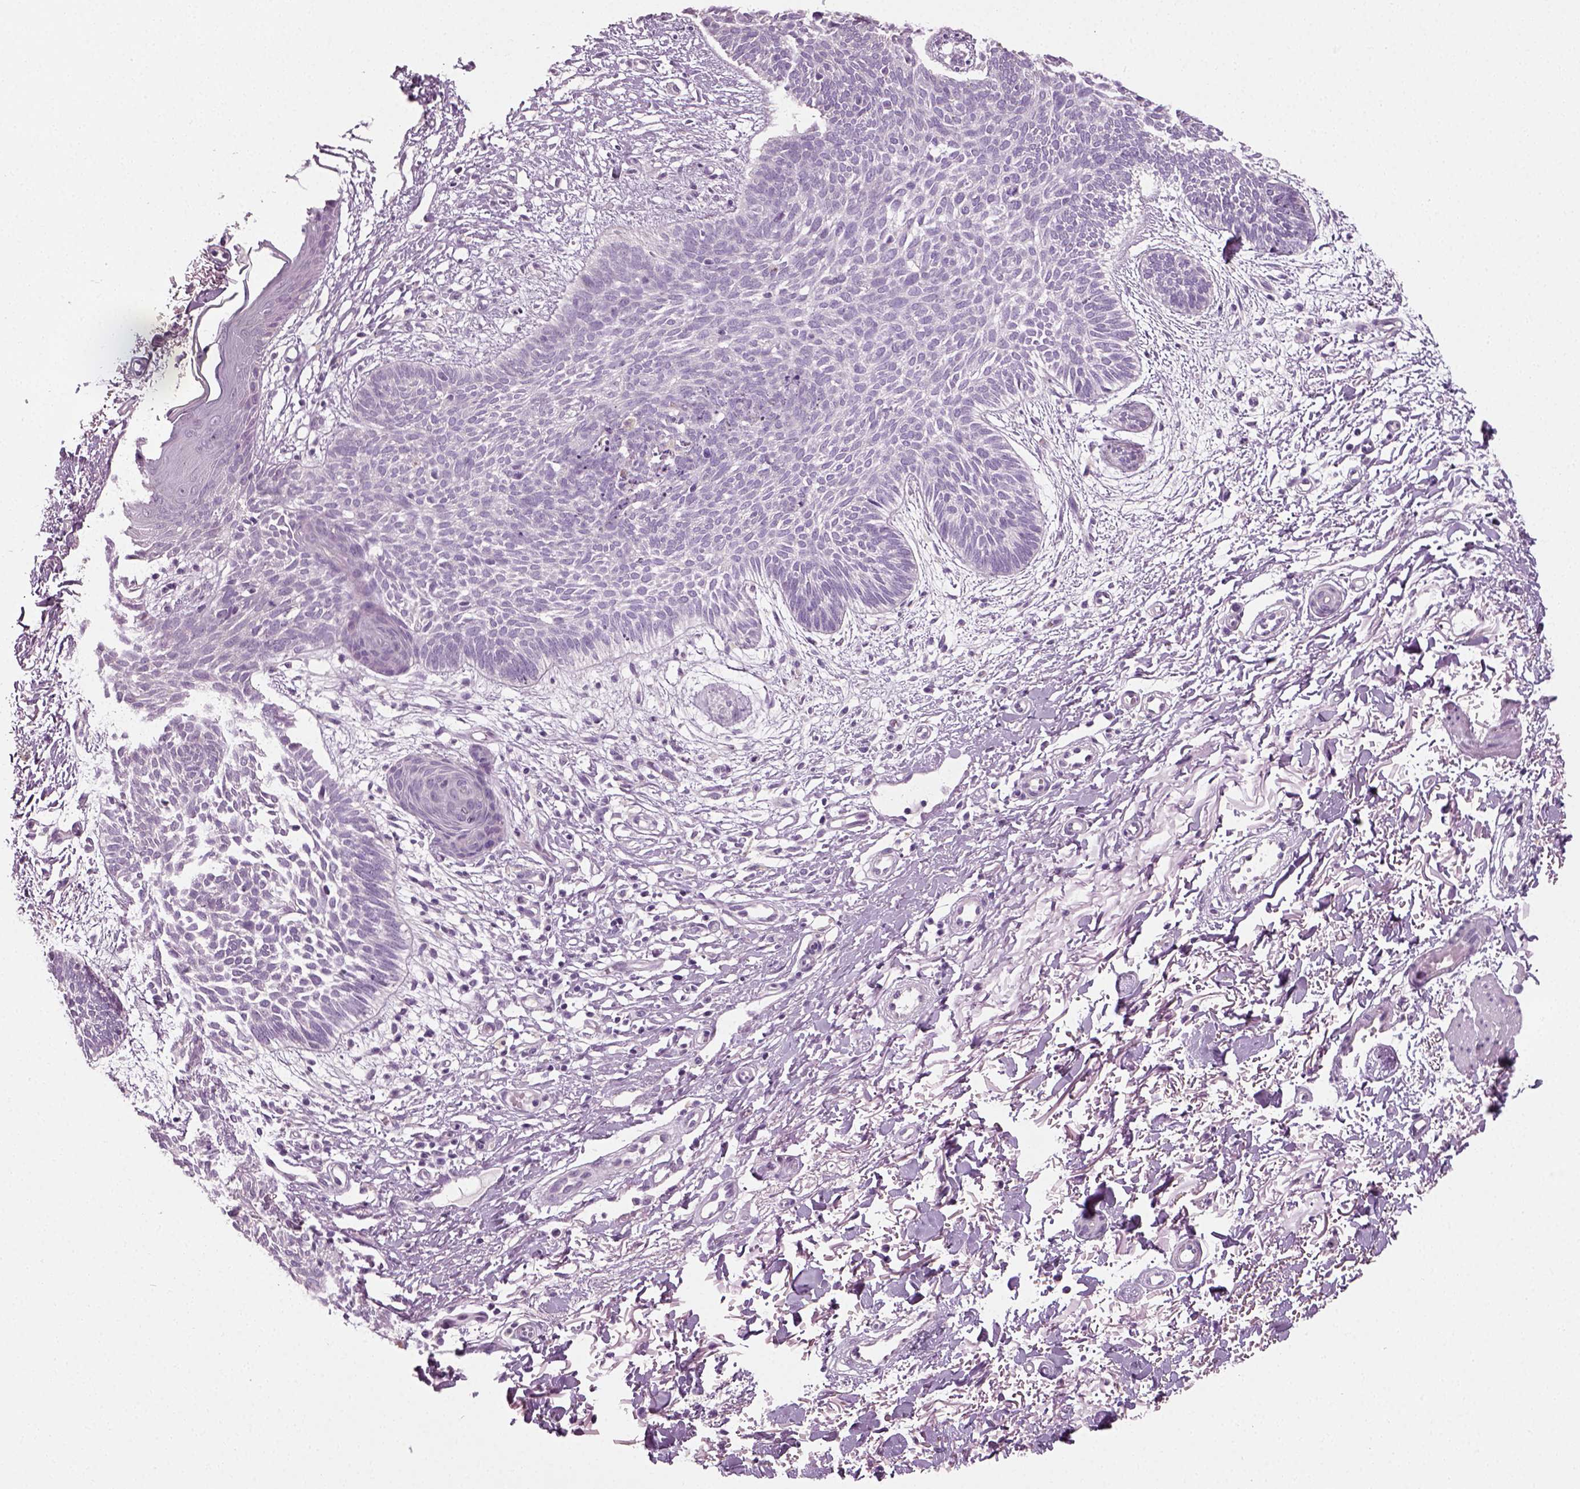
{"staining": {"intensity": "negative", "quantity": "none", "location": "none"}, "tissue": "skin cancer", "cell_type": "Tumor cells", "image_type": "cancer", "snomed": [{"axis": "morphology", "description": "Basal cell carcinoma"}, {"axis": "topography", "description": "Skin"}], "caption": "High power microscopy micrograph of an immunohistochemistry (IHC) photomicrograph of basal cell carcinoma (skin), revealing no significant staining in tumor cells.", "gene": "SPATA31E1", "patient": {"sex": "female", "age": 84}}